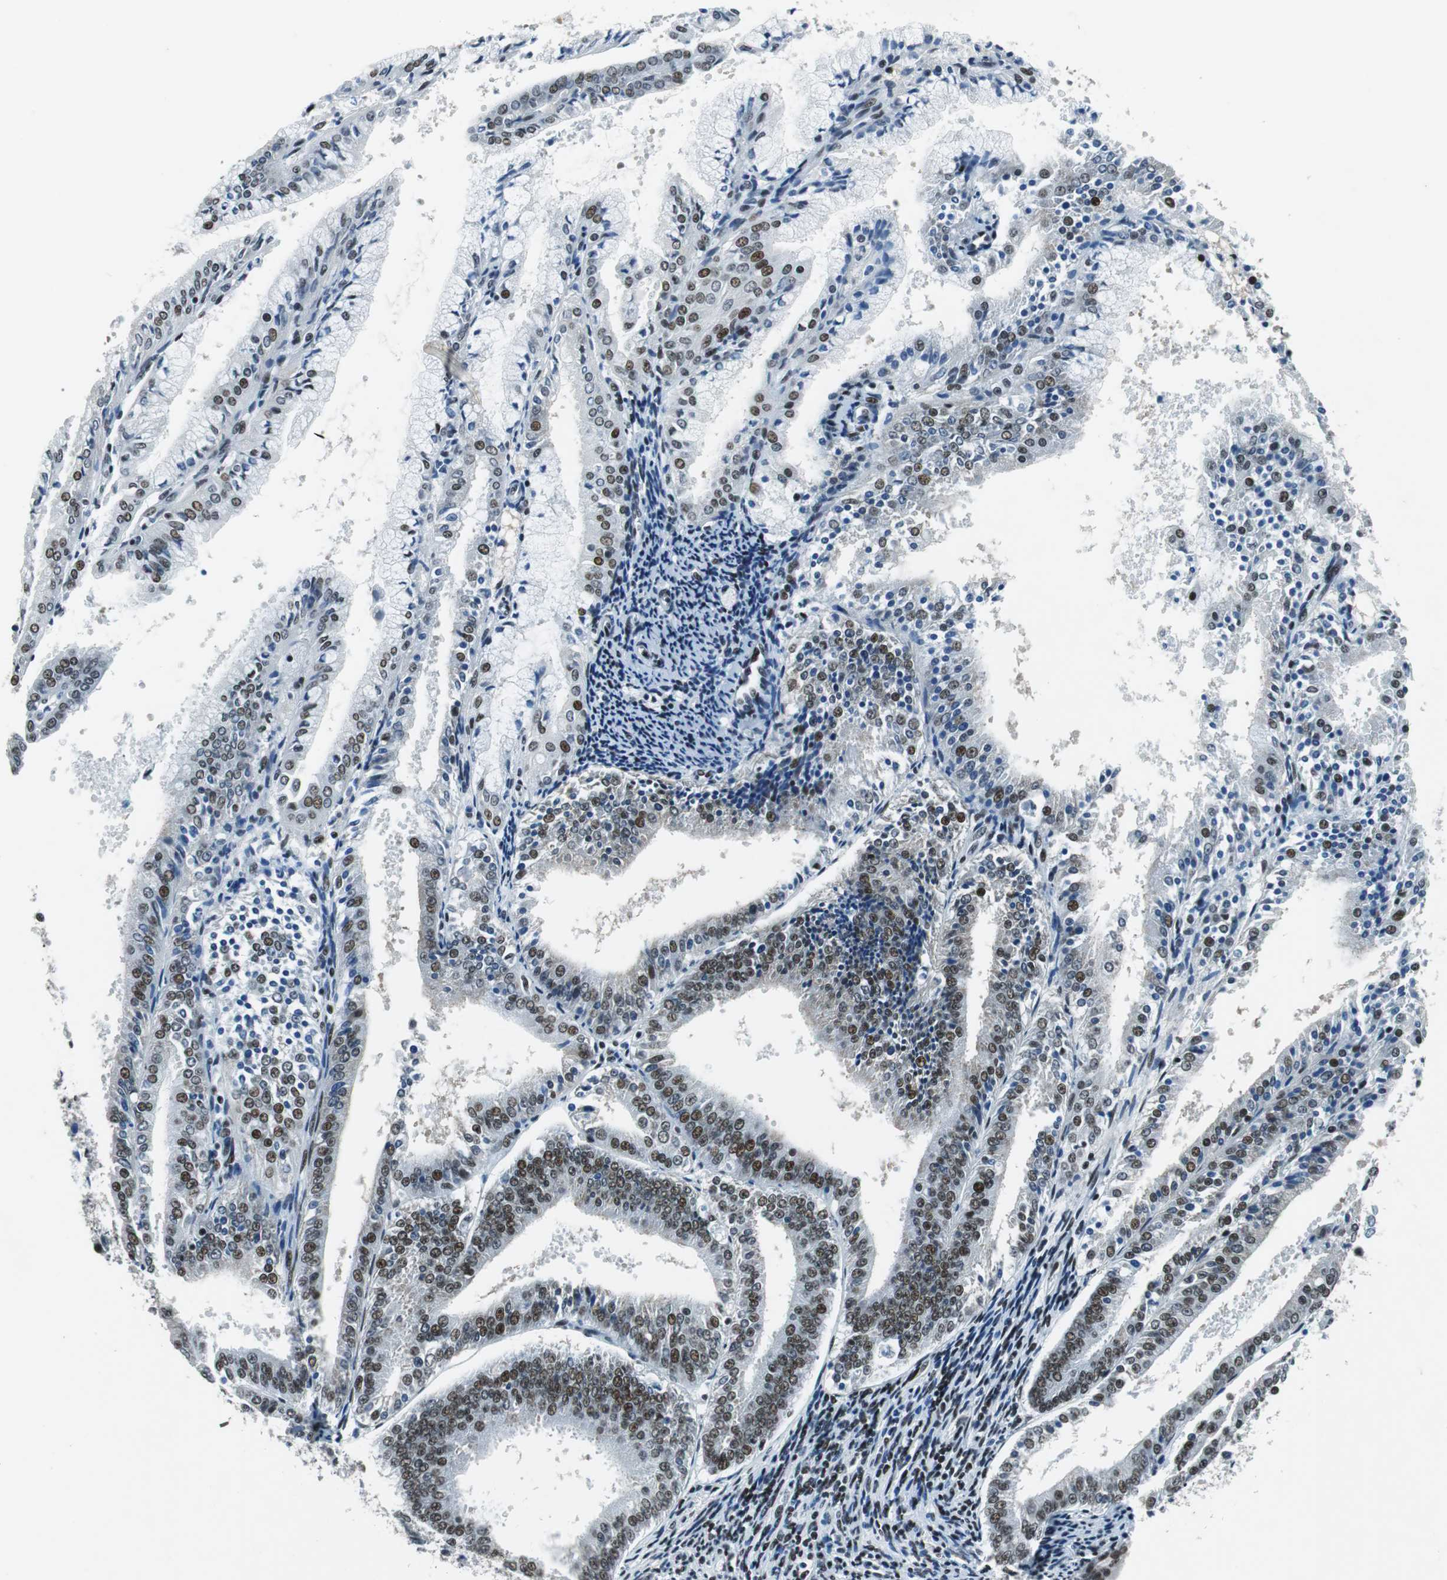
{"staining": {"intensity": "moderate", "quantity": "25%-75%", "location": "nuclear"}, "tissue": "endometrial cancer", "cell_type": "Tumor cells", "image_type": "cancer", "snomed": [{"axis": "morphology", "description": "Adenocarcinoma, NOS"}, {"axis": "topography", "description": "Endometrium"}], "caption": "Immunohistochemistry (IHC) photomicrograph of human adenocarcinoma (endometrial) stained for a protein (brown), which reveals medium levels of moderate nuclear expression in approximately 25%-75% of tumor cells.", "gene": "HDAC3", "patient": {"sex": "female", "age": 63}}